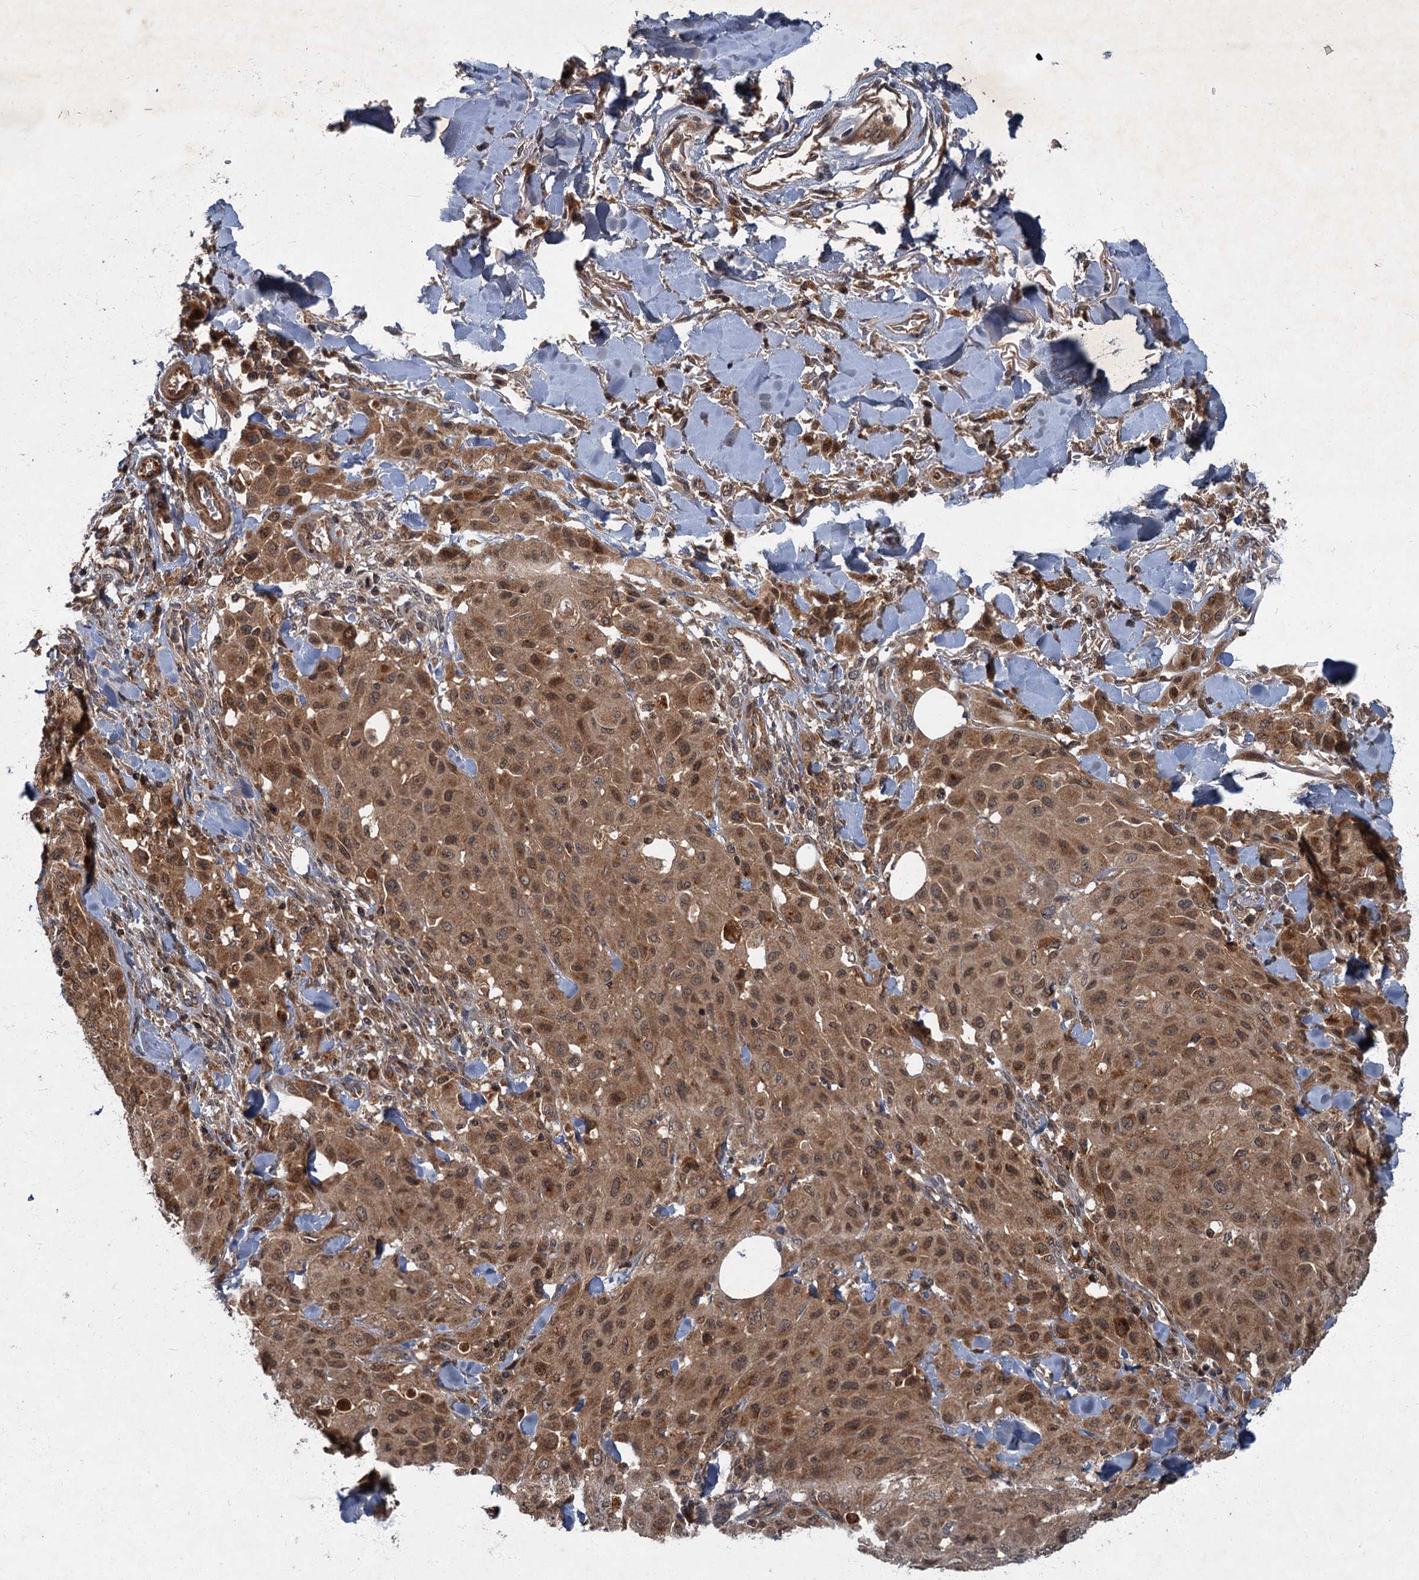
{"staining": {"intensity": "moderate", "quantity": ">75%", "location": "cytoplasmic/membranous,nuclear"}, "tissue": "melanoma", "cell_type": "Tumor cells", "image_type": "cancer", "snomed": [{"axis": "morphology", "description": "Malignant melanoma, Metastatic site"}, {"axis": "topography", "description": "Skin"}], "caption": "Immunohistochemistry (IHC) micrograph of neoplastic tissue: human melanoma stained using immunohistochemistry (IHC) demonstrates medium levels of moderate protein expression localized specifically in the cytoplasmic/membranous and nuclear of tumor cells, appearing as a cytoplasmic/membranous and nuclear brown color.", "gene": "SLC11A2", "patient": {"sex": "female", "age": 81}}